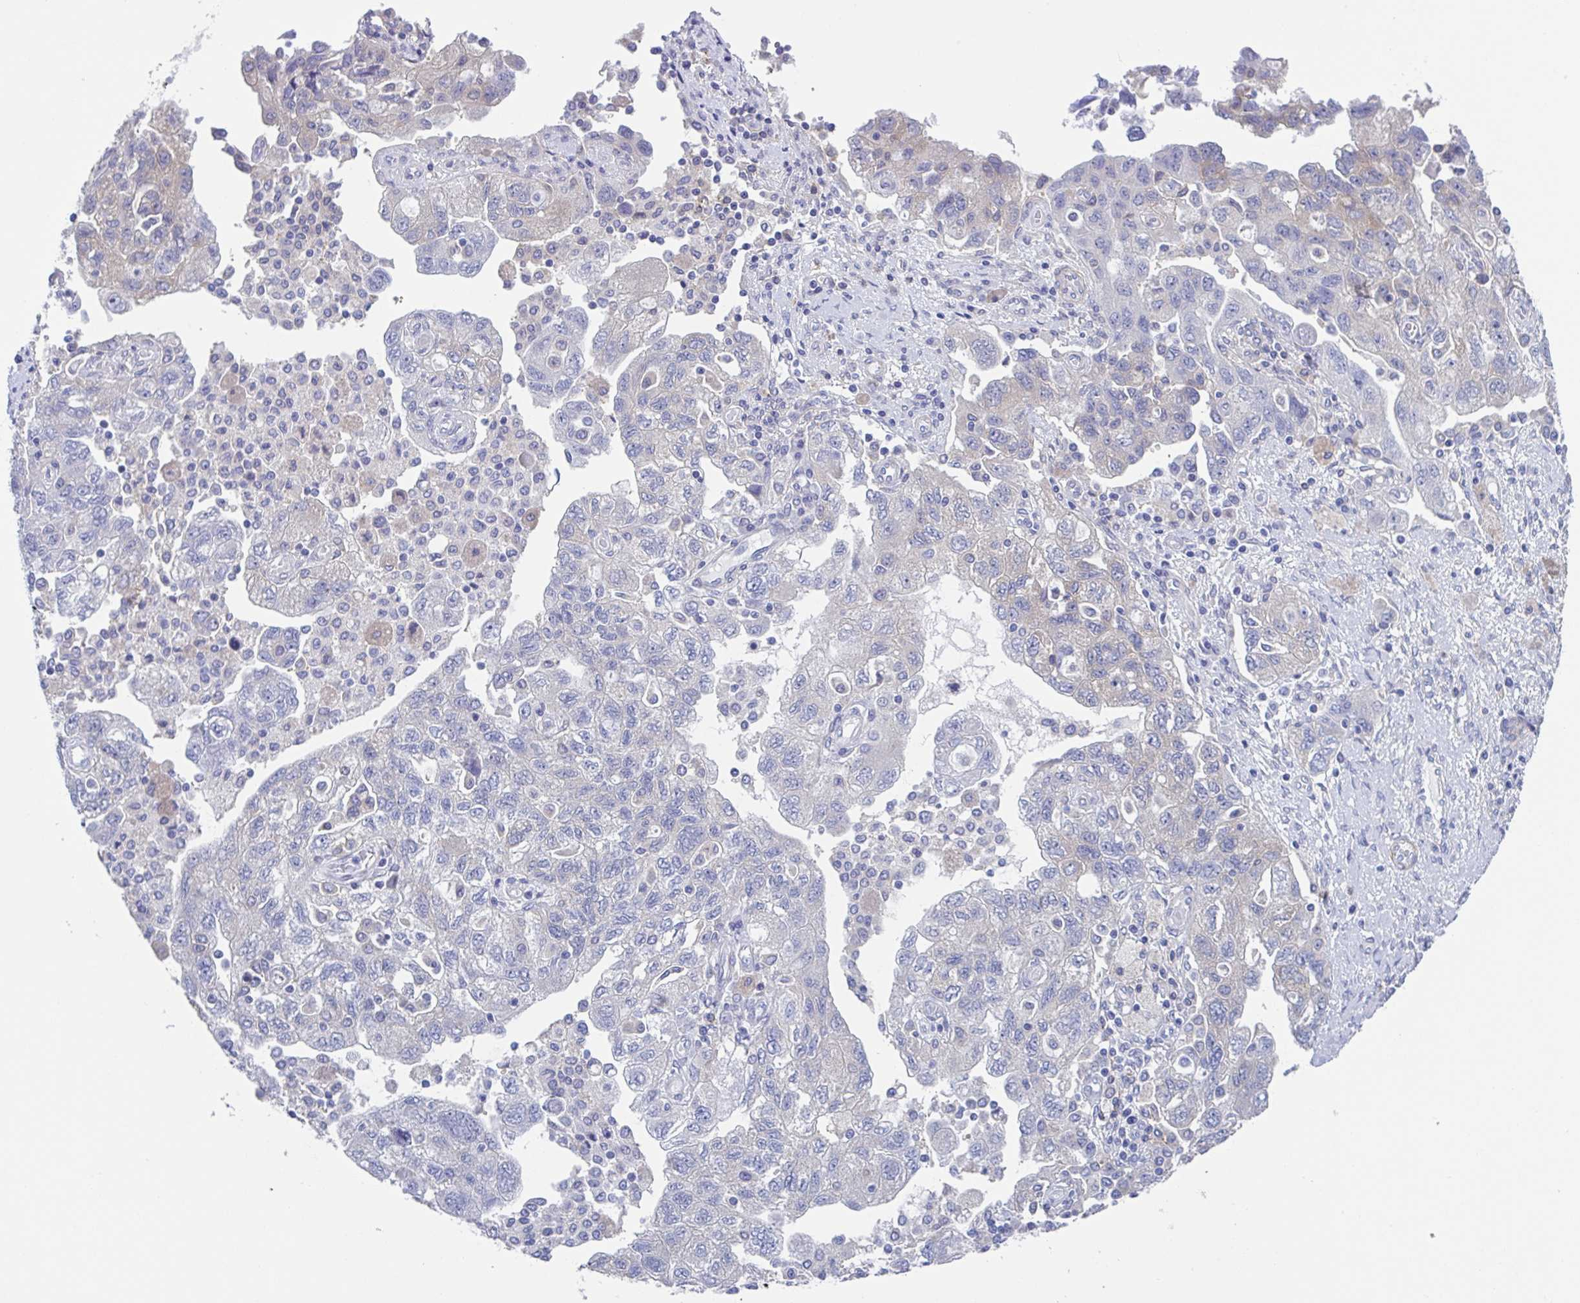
{"staining": {"intensity": "negative", "quantity": "none", "location": "none"}, "tissue": "ovarian cancer", "cell_type": "Tumor cells", "image_type": "cancer", "snomed": [{"axis": "morphology", "description": "Carcinoma, NOS"}, {"axis": "morphology", "description": "Cystadenocarcinoma, serous, NOS"}, {"axis": "topography", "description": "Ovary"}], "caption": "Immunohistochemistry micrograph of ovarian cancer (carcinoma) stained for a protein (brown), which displays no positivity in tumor cells. (Immunohistochemistry (ihc), brightfield microscopy, high magnification).", "gene": "LPIN3", "patient": {"sex": "female", "age": 69}}